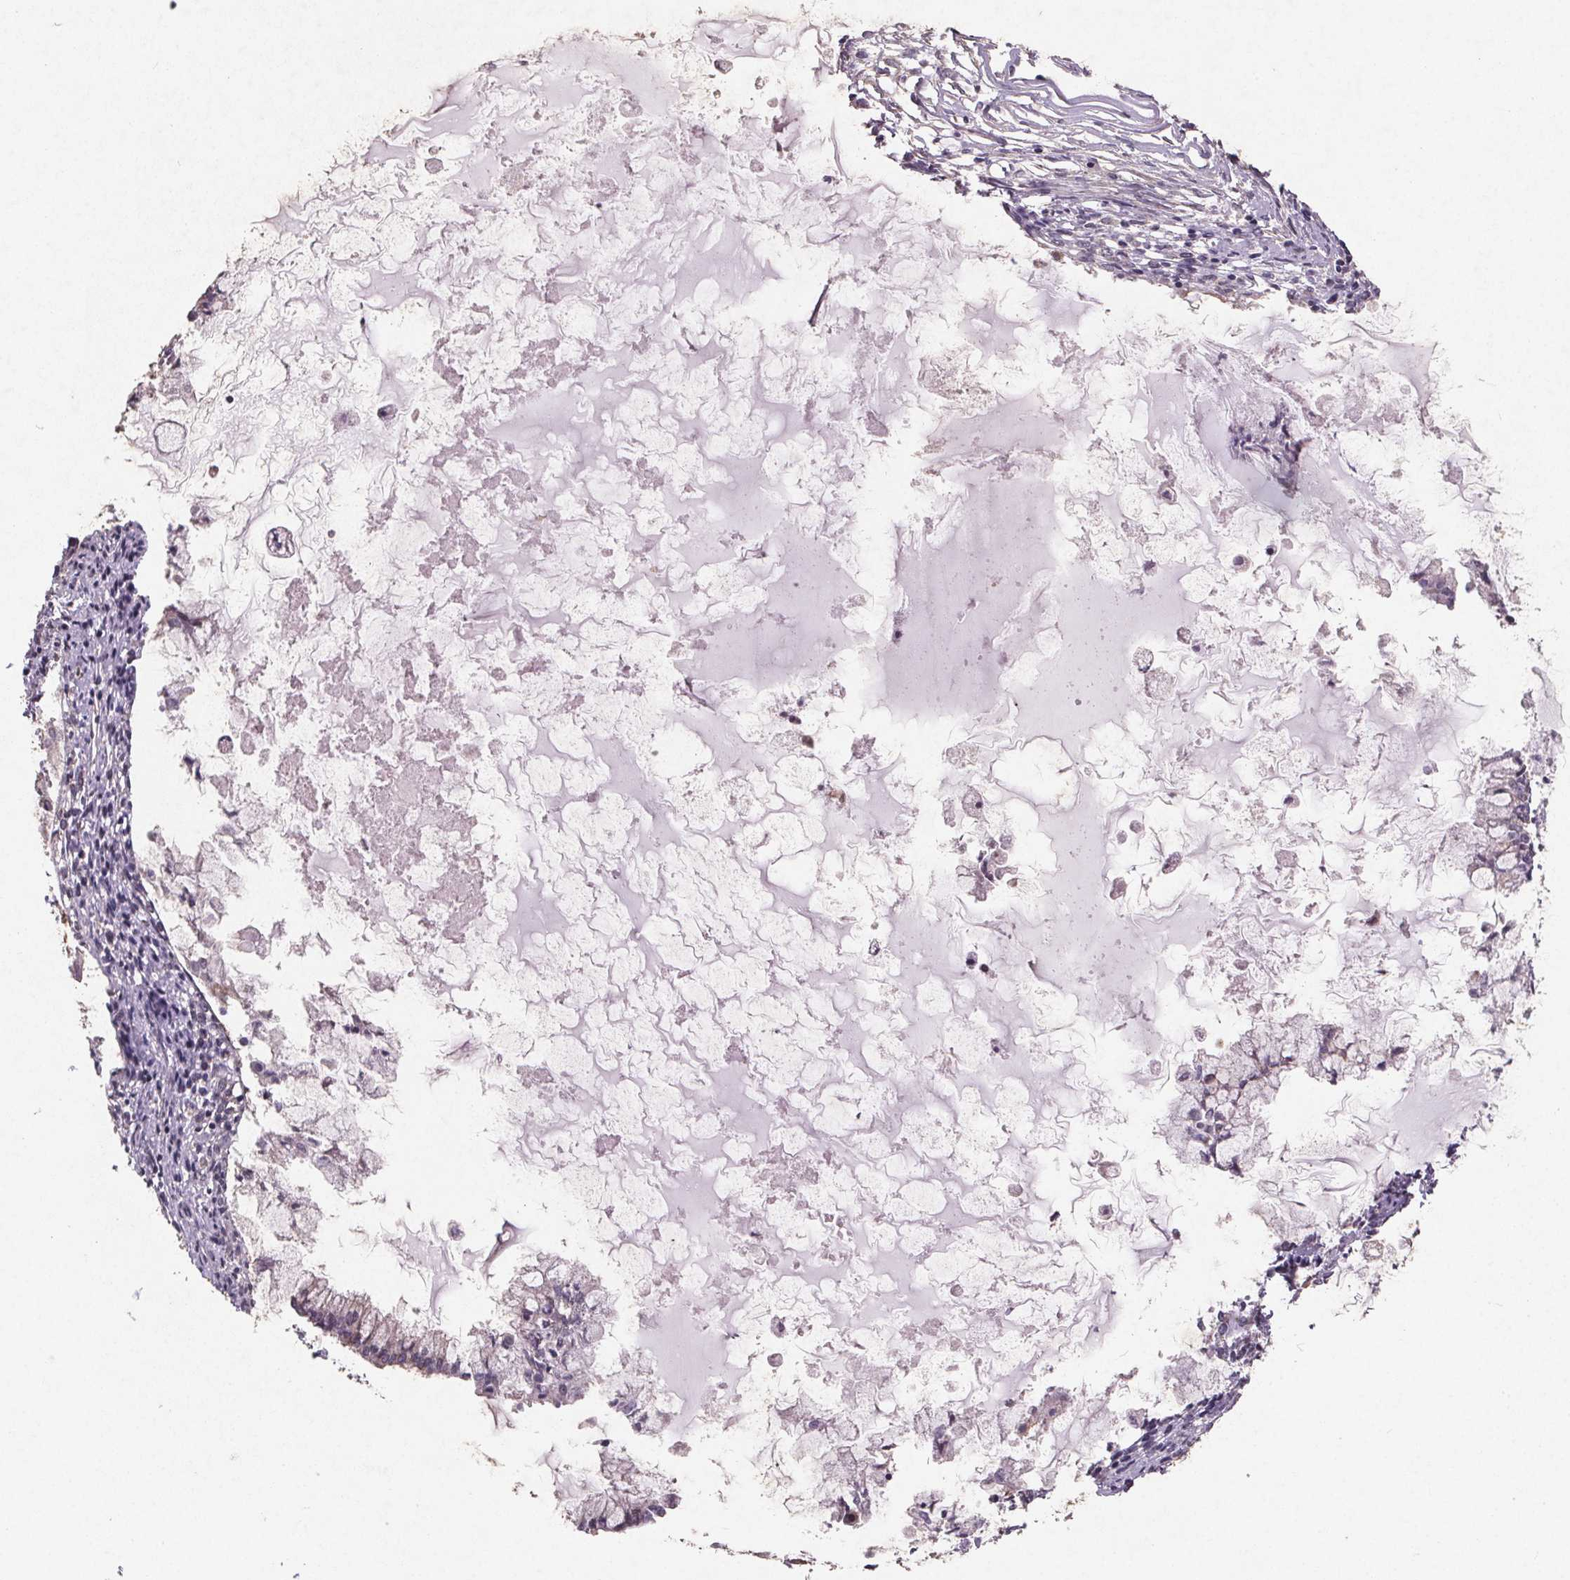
{"staining": {"intensity": "weak", "quantity": "25%-75%", "location": "cytoplasmic/membranous"}, "tissue": "ovarian cancer", "cell_type": "Tumor cells", "image_type": "cancer", "snomed": [{"axis": "morphology", "description": "Cystadenocarcinoma, mucinous, NOS"}, {"axis": "topography", "description": "Ovary"}], "caption": "There is low levels of weak cytoplasmic/membranous expression in tumor cells of ovarian mucinous cystadenocarcinoma, as demonstrated by immunohistochemical staining (brown color).", "gene": "STRN3", "patient": {"sex": "female", "age": 34}}